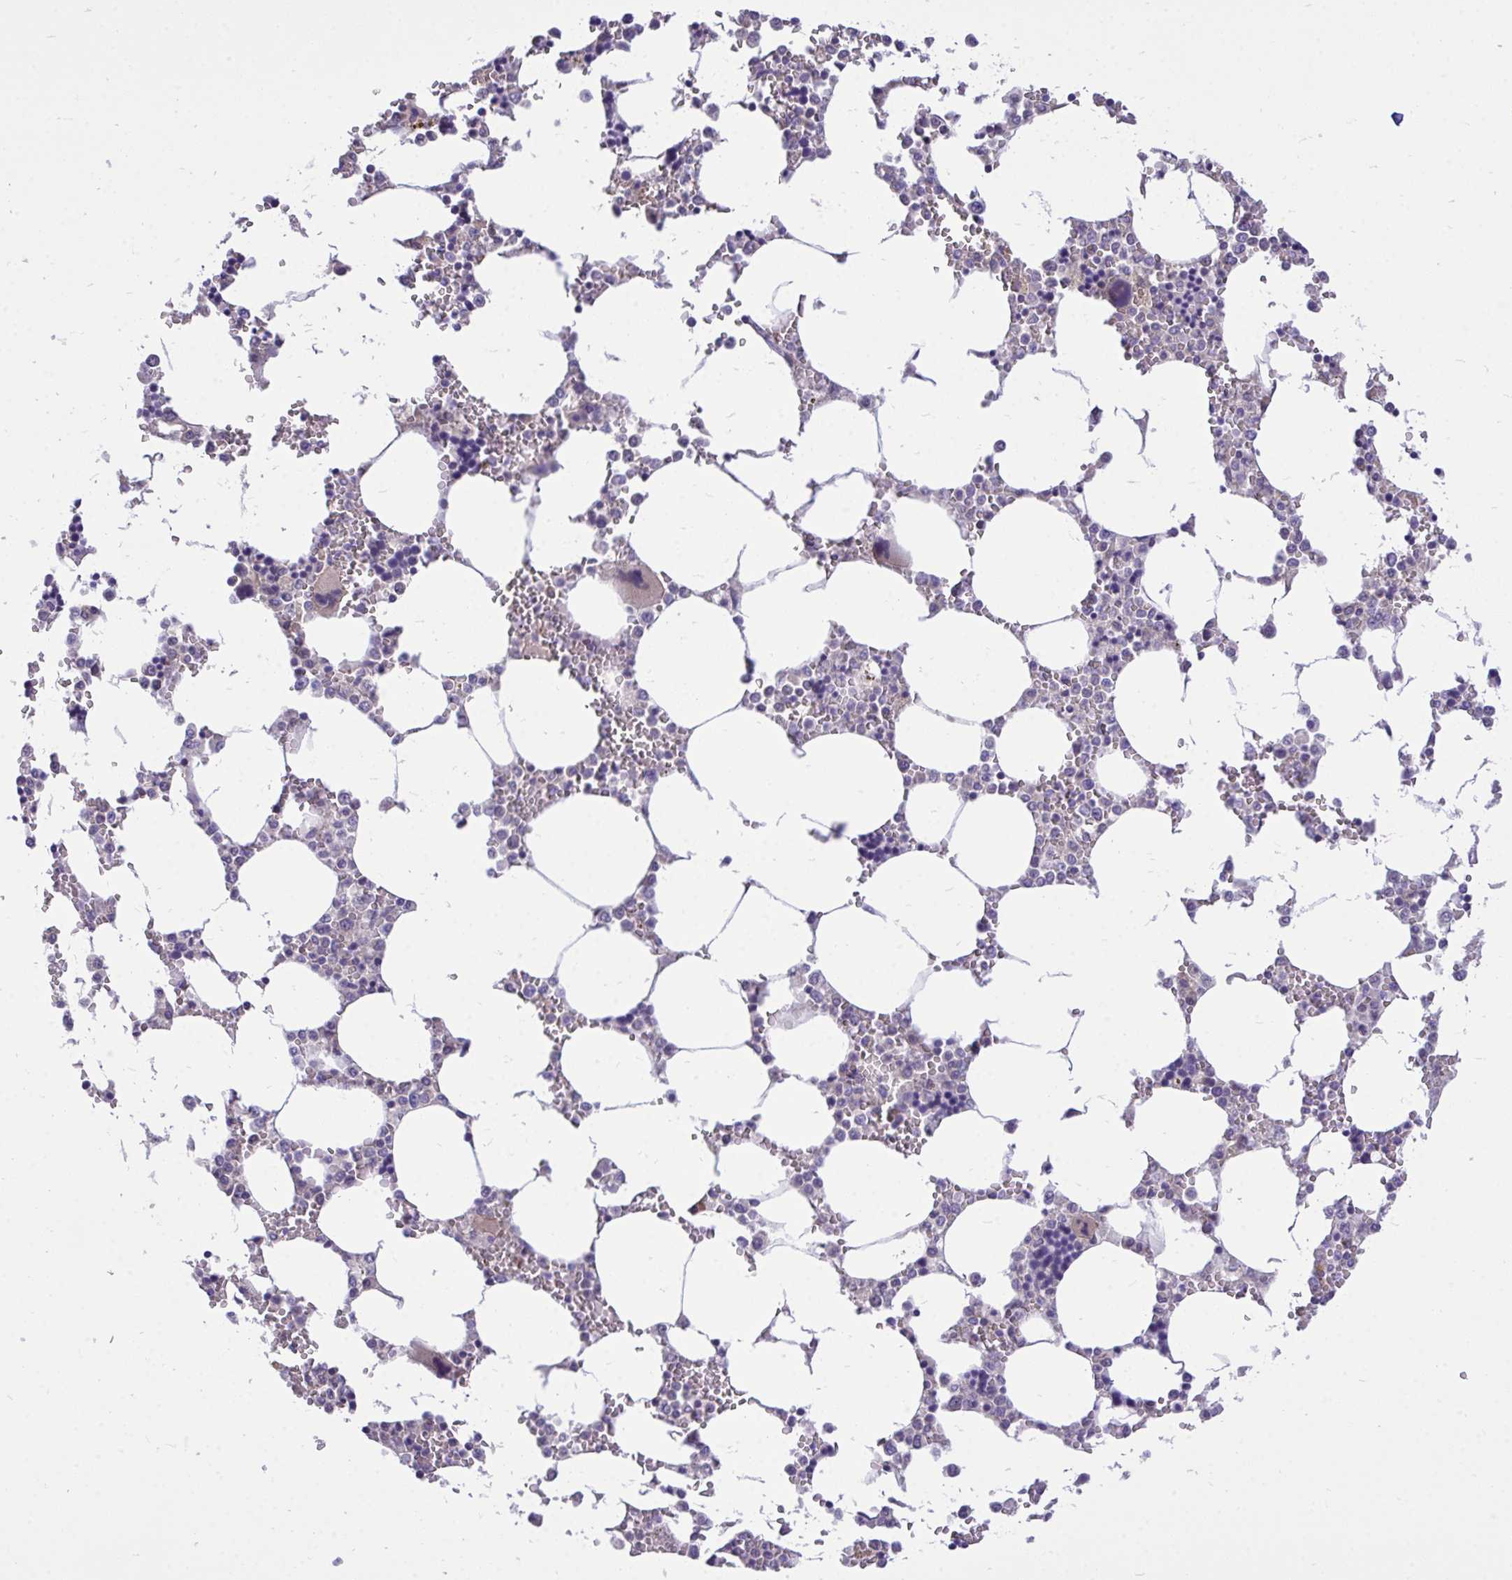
{"staining": {"intensity": "negative", "quantity": "none", "location": "none"}, "tissue": "bone marrow", "cell_type": "Hematopoietic cells", "image_type": "normal", "snomed": [{"axis": "morphology", "description": "Normal tissue, NOS"}, {"axis": "topography", "description": "Bone marrow"}], "caption": "Photomicrograph shows no significant protein staining in hematopoietic cells of normal bone marrow. (Immunohistochemistry, brightfield microscopy, high magnification).", "gene": "HMBOX1", "patient": {"sex": "male", "age": 64}}